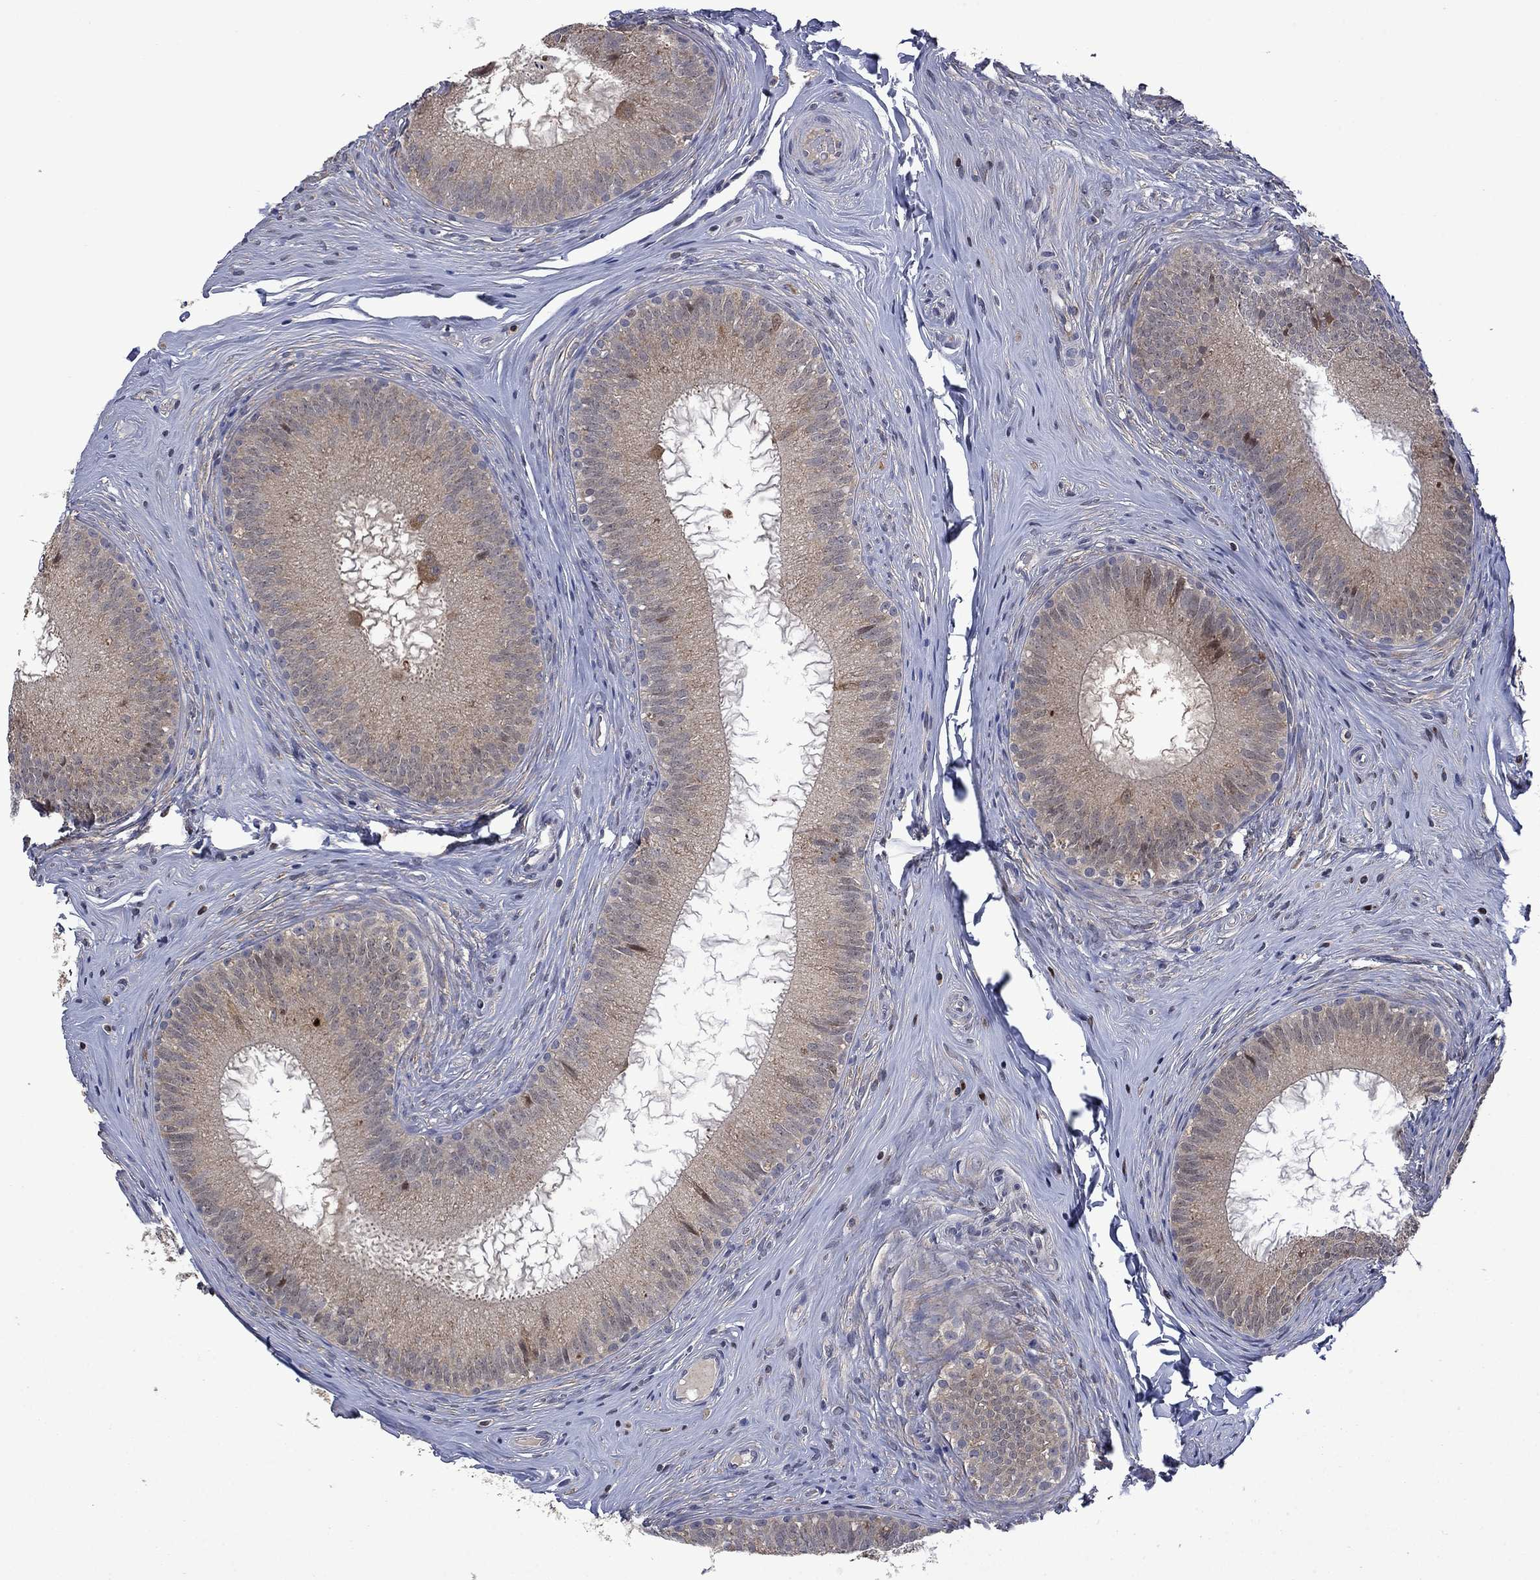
{"staining": {"intensity": "moderate", "quantity": "<25%", "location": "cytoplasmic/membranous"}, "tissue": "epididymis", "cell_type": "Glandular cells", "image_type": "normal", "snomed": [{"axis": "morphology", "description": "Normal tissue, NOS"}, {"axis": "morphology", "description": "Carcinoma, Embryonal, NOS"}, {"axis": "topography", "description": "Testis"}, {"axis": "topography", "description": "Epididymis"}], "caption": "Immunohistochemistry (IHC) (DAB) staining of normal epididymis reveals moderate cytoplasmic/membranous protein expression in approximately <25% of glandular cells. (DAB (3,3'-diaminobenzidine) IHC, brown staining for protein, blue staining for nuclei).", "gene": "PHKA1", "patient": {"sex": "male", "age": 24}}